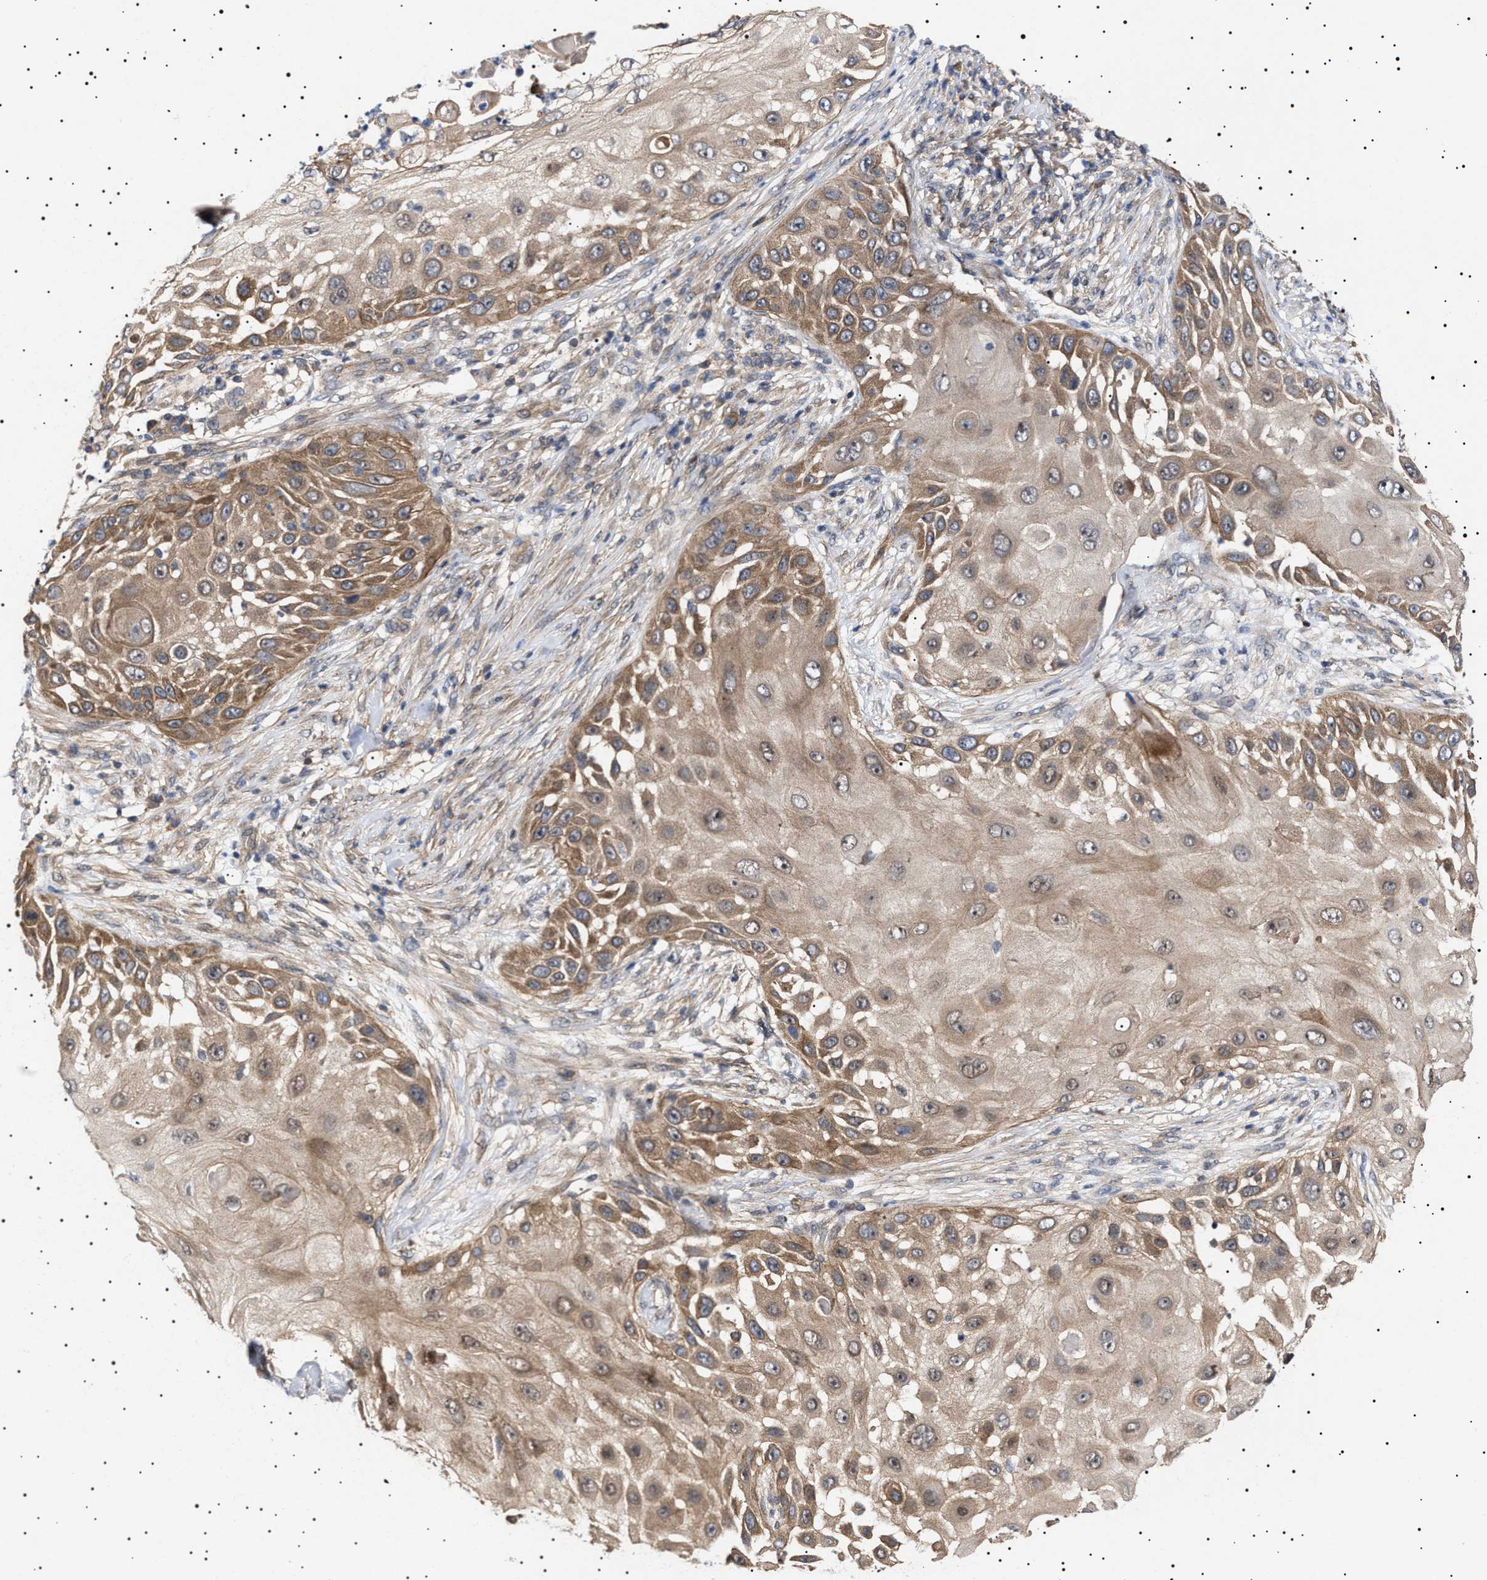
{"staining": {"intensity": "moderate", "quantity": ">75%", "location": "cytoplasmic/membranous"}, "tissue": "skin cancer", "cell_type": "Tumor cells", "image_type": "cancer", "snomed": [{"axis": "morphology", "description": "Squamous cell carcinoma, NOS"}, {"axis": "topography", "description": "Skin"}], "caption": "Approximately >75% of tumor cells in human skin squamous cell carcinoma display moderate cytoplasmic/membranous protein staining as visualized by brown immunohistochemical staining.", "gene": "NPLOC4", "patient": {"sex": "female", "age": 44}}